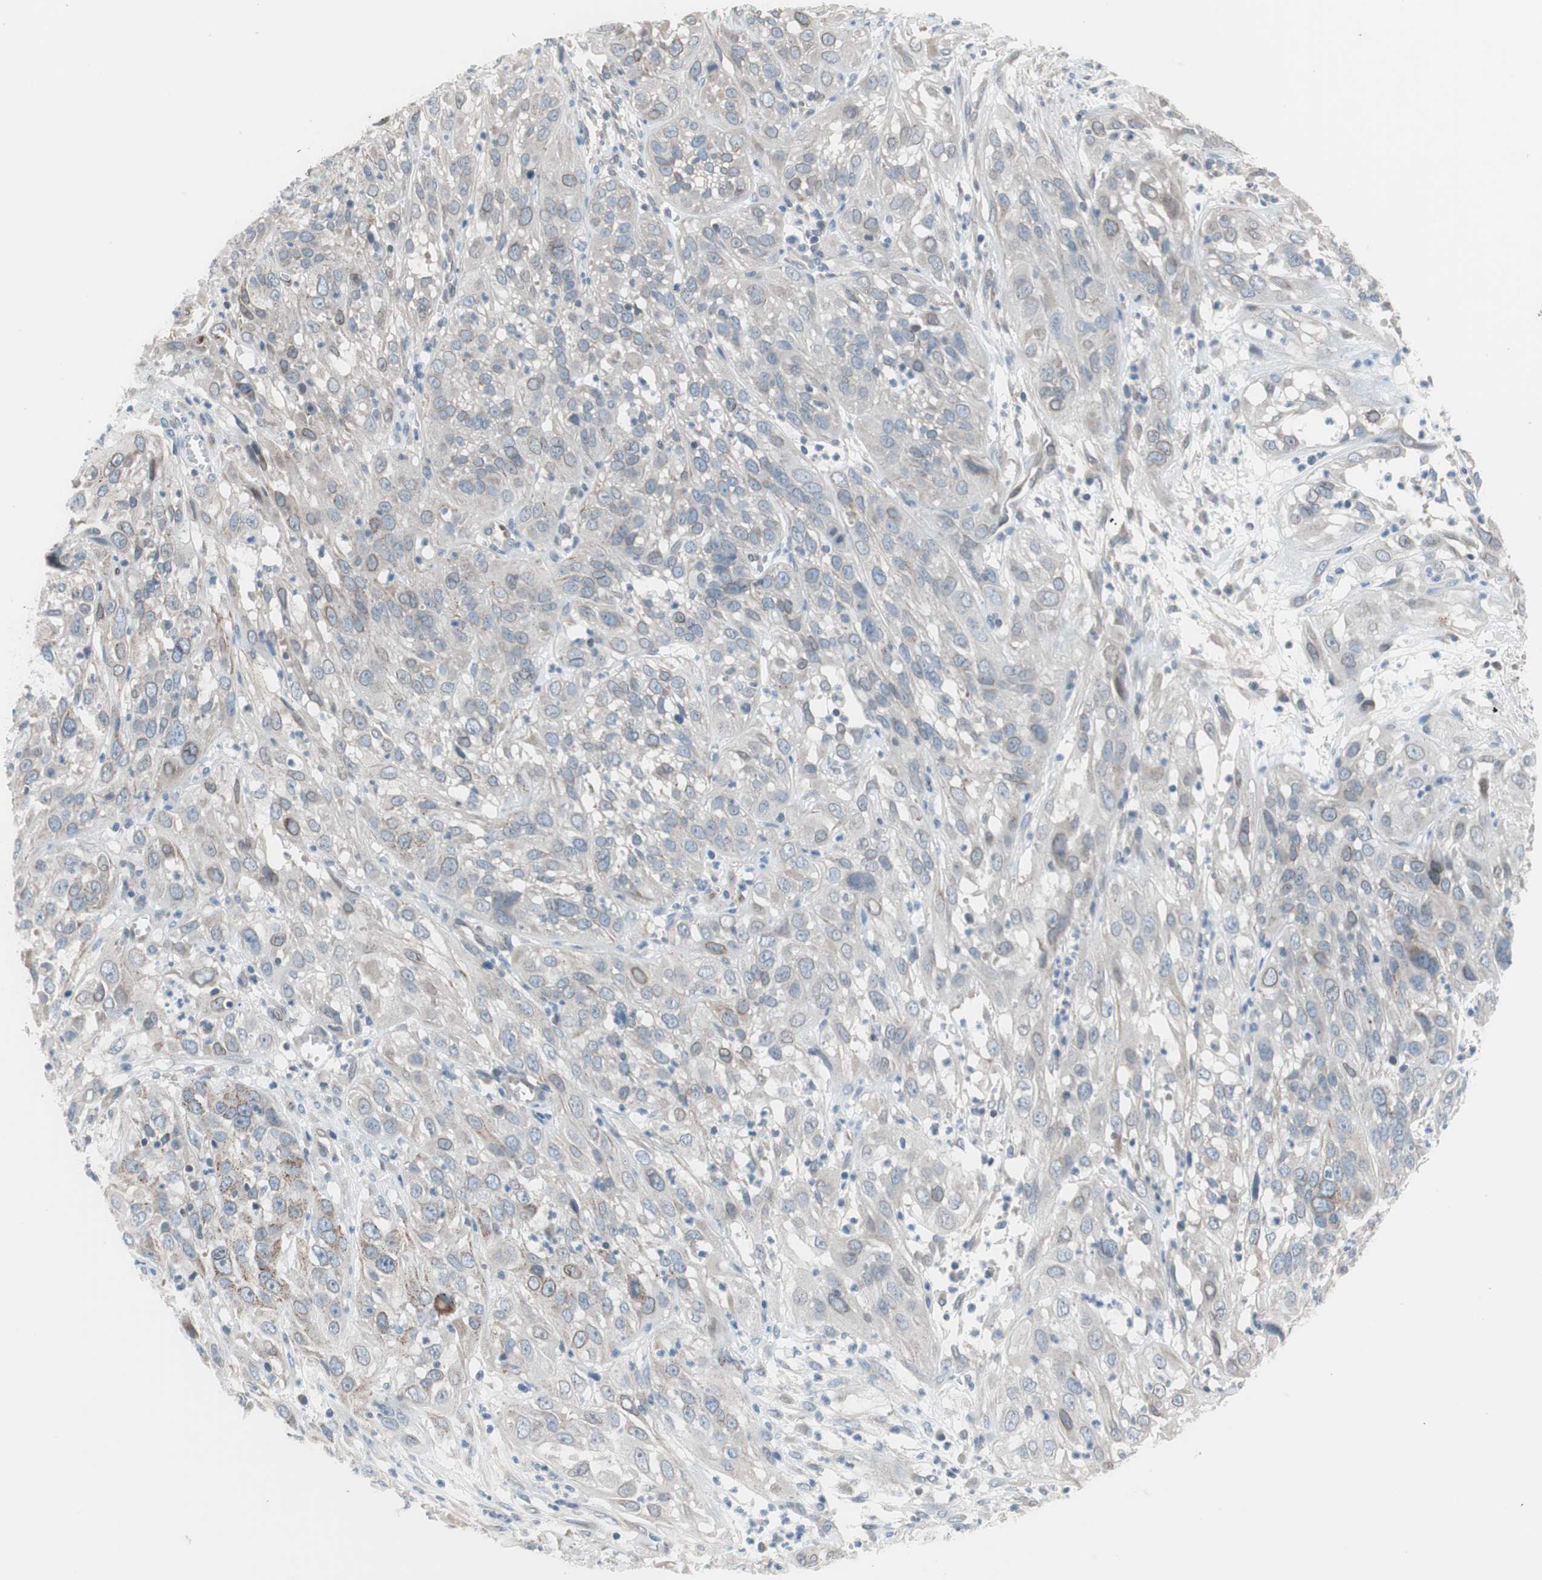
{"staining": {"intensity": "moderate", "quantity": "<25%", "location": "cytoplasmic/membranous,nuclear"}, "tissue": "cervical cancer", "cell_type": "Tumor cells", "image_type": "cancer", "snomed": [{"axis": "morphology", "description": "Squamous cell carcinoma, NOS"}, {"axis": "topography", "description": "Cervix"}], "caption": "Immunohistochemistry of squamous cell carcinoma (cervical) reveals low levels of moderate cytoplasmic/membranous and nuclear positivity in approximately <25% of tumor cells.", "gene": "ARNT2", "patient": {"sex": "female", "age": 32}}